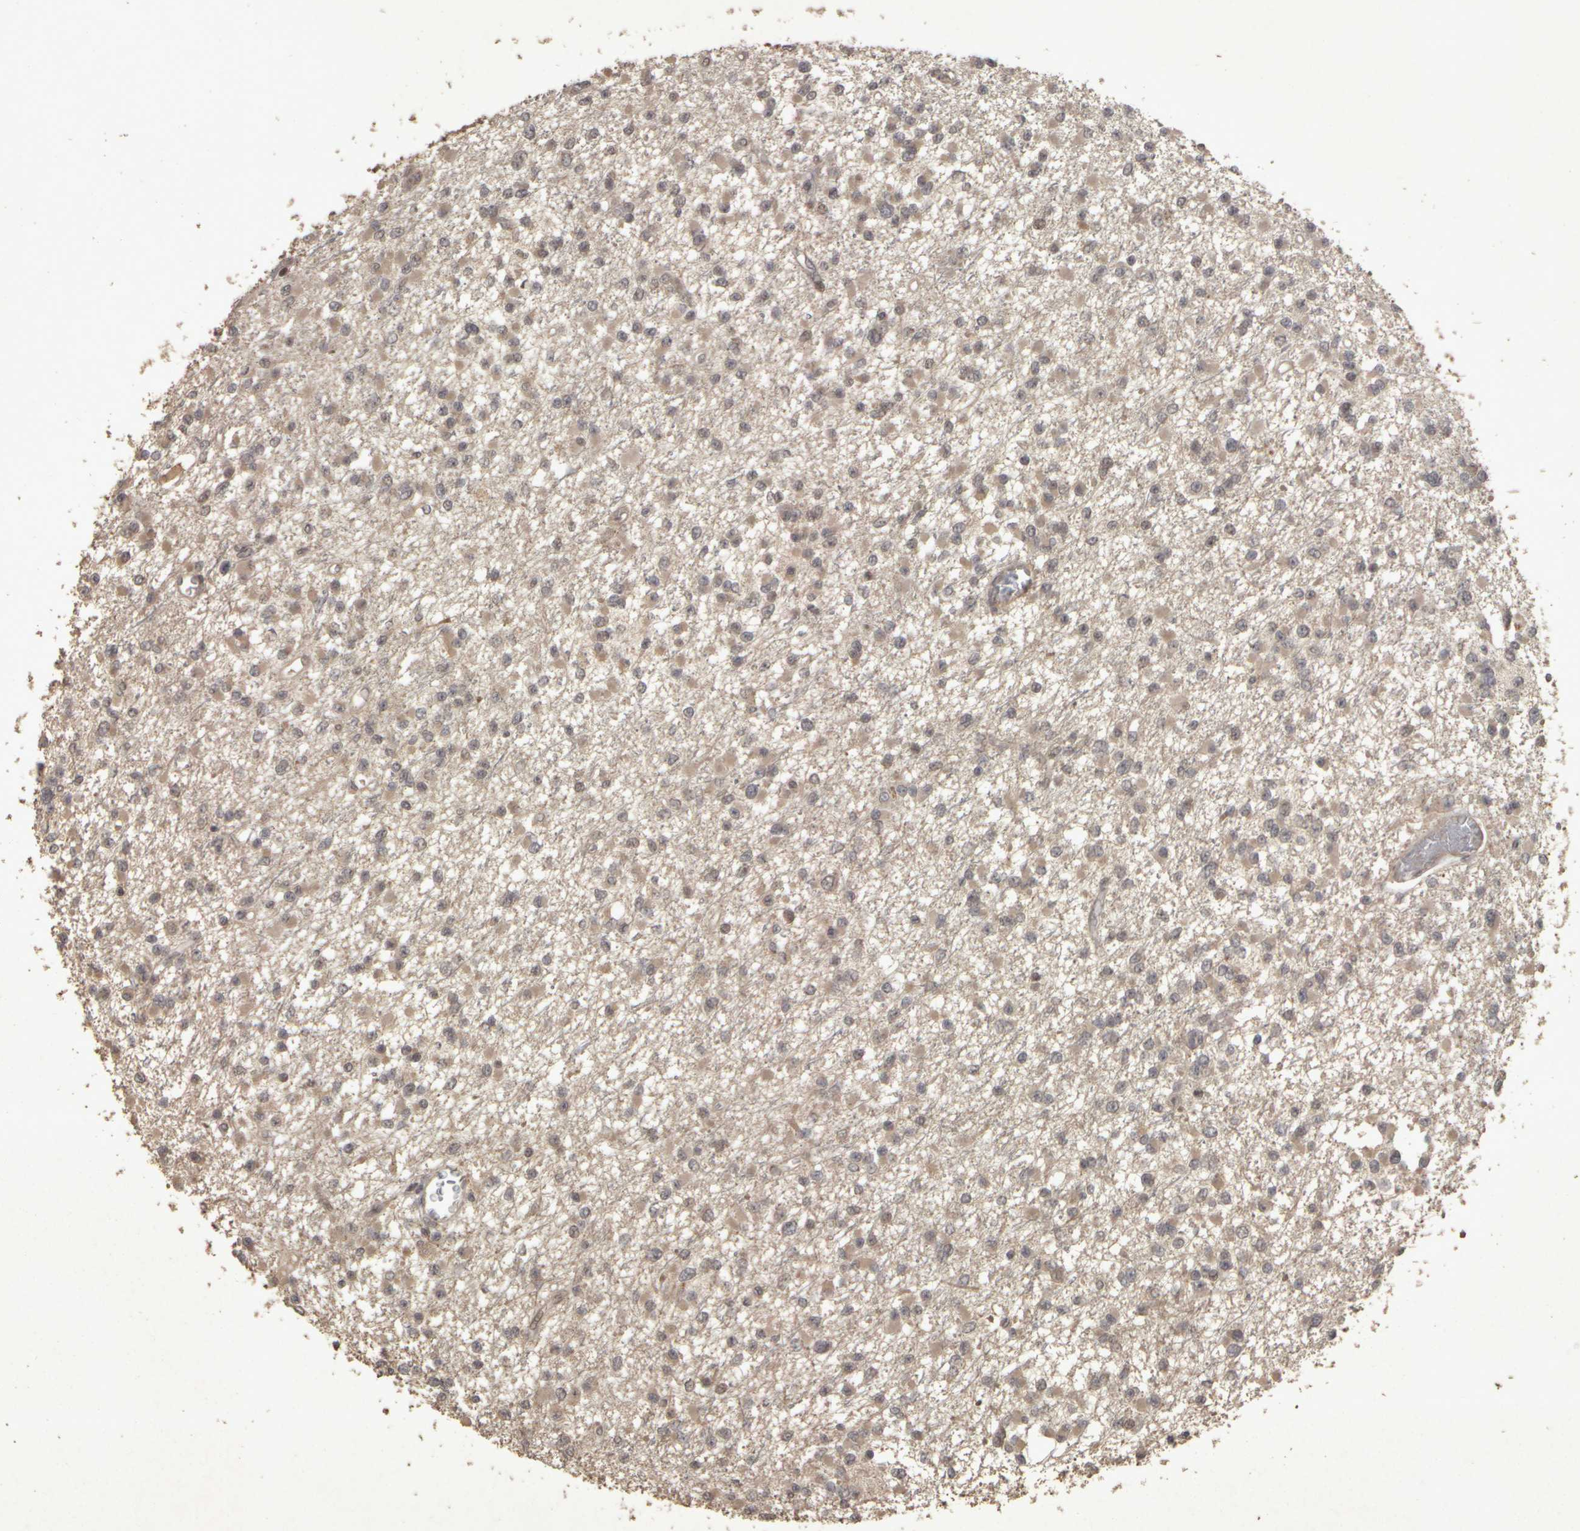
{"staining": {"intensity": "weak", "quantity": ">75%", "location": "cytoplasmic/membranous"}, "tissue": "glioma", "cell_type": "Tumor cells", "image_type": "cancer", "snomed": [{"axis": "morphology", "description": "Glioma, malignant, Low grade"}, {"axis": "topography", "description": "Brain"}], "caption": "Immunohistochemistry image of glioma stained for a protein (brown), which displays low levels of weak cytoplasmic/membranous expression in about >75% of tumor cells.", "gene": "ACO1", "patient": {"sex": "female", "age": 22}}